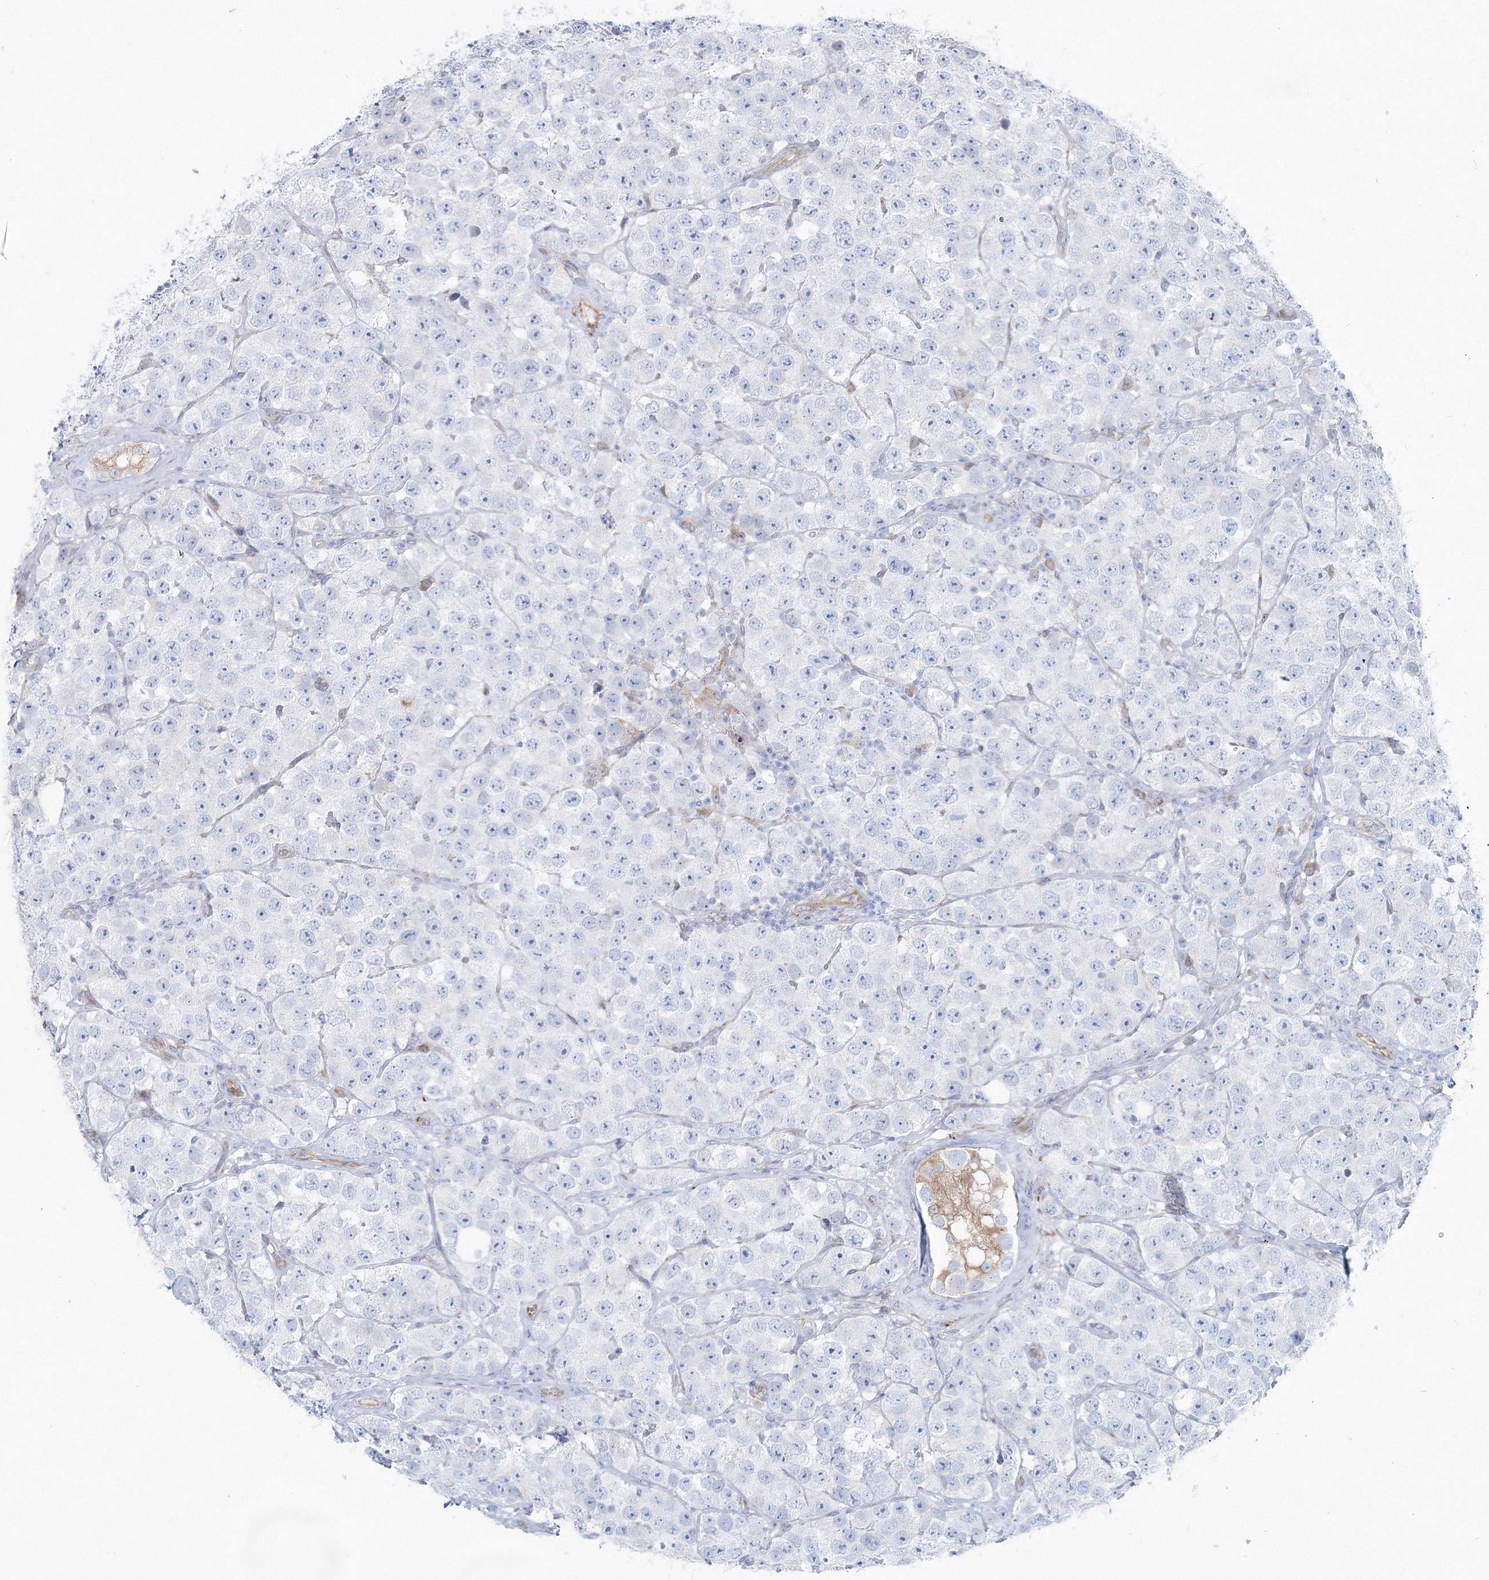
{"staining": {"intensity": "negative", "quantity": "none", "location": "none"}, "tissue": "testis cancer", "cell_type": "Tumor cells", "image_type": "cancer", "snomed": [{"axis": "morphology", "description": "Seminoma, NOS"}, {"axis": "topography", "description": "Testis"}], "caption": "High magnification brightfield microscopy of testis cancer (seminoma) stained with DAB (brown) and counterstained with hematoxylin (blue): tumor cells show no significant staining.", "gene": "RCN1", "patient": {"sex": "male", "age": 28}}